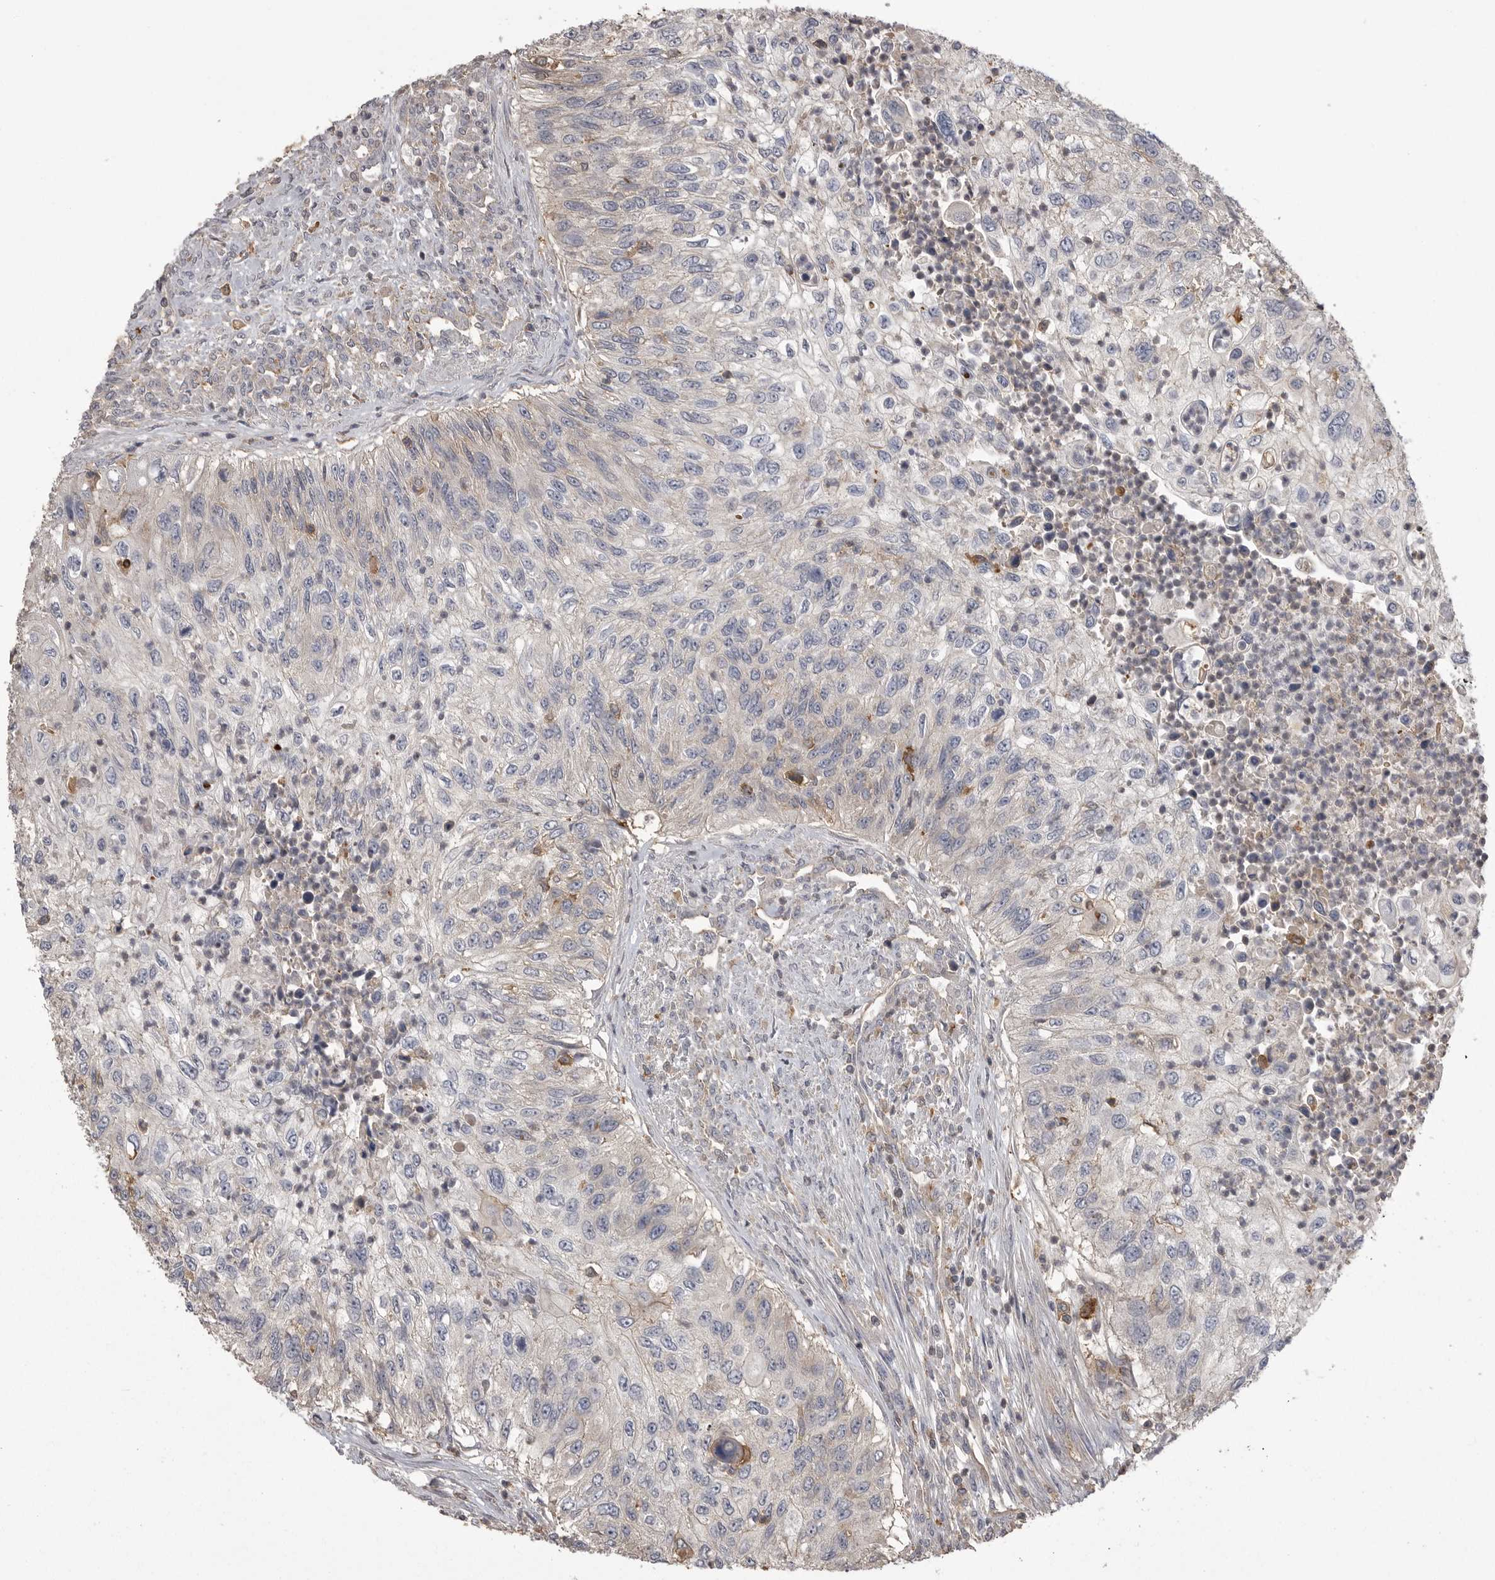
{"staining": {"intensity": "negative", "quantity": "none", "location": "none"}, "tissue": "urothelial cancer", "cell_type": "Tumor cells", "image_type": "cancer", "snomed": [{"axis": "morphology", "description": "Urothelial carcinoma, High grade"}, {"axis": "topography", "description": "Urinary bladder"}], "caption": "There is no significant staining in tumor cells of urothelial cancer.", "gene": "CMTM6", "patient": {"sex": "female", "age": 60}}